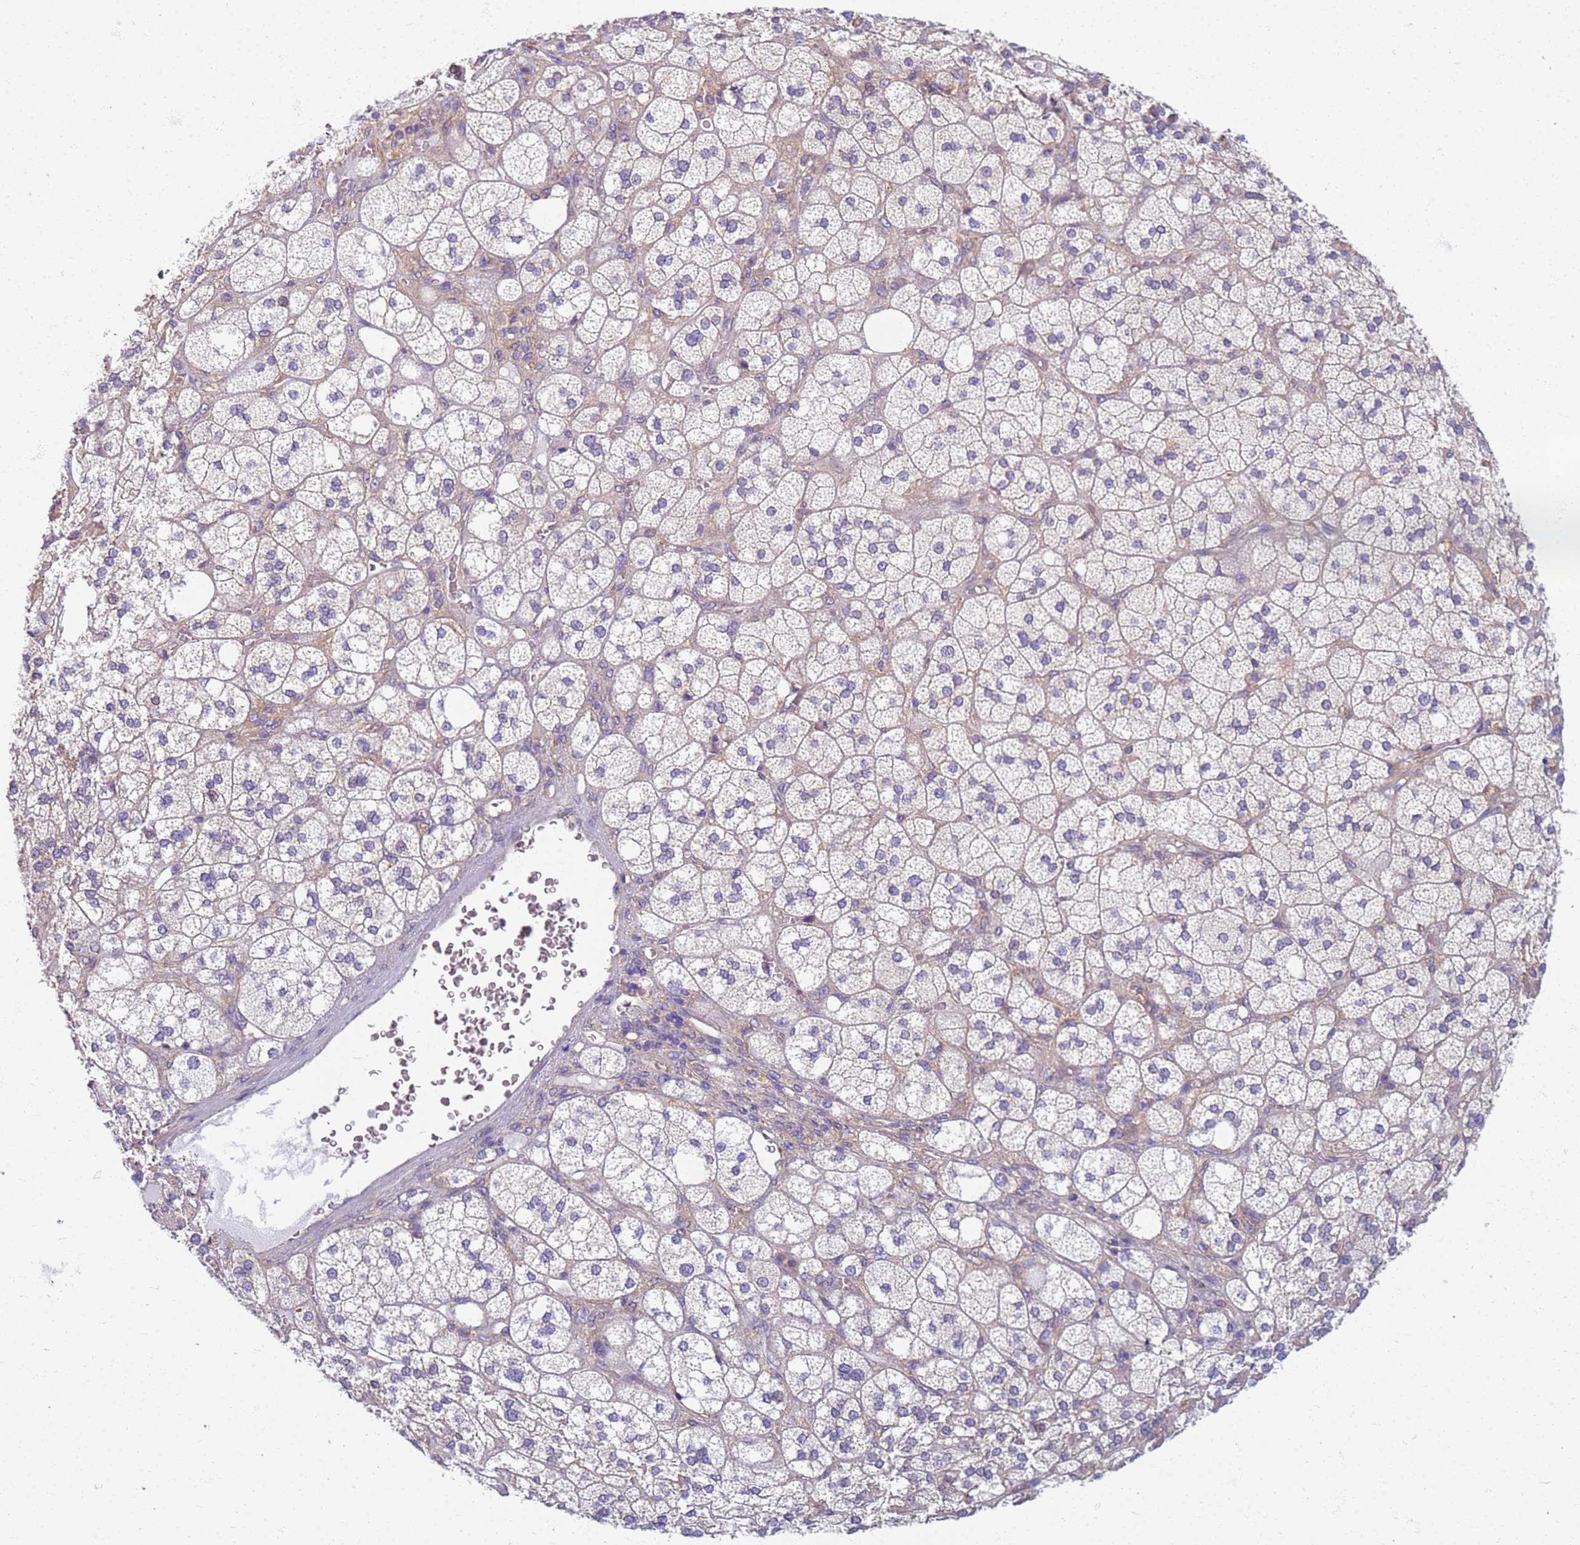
{"staining": {"intensity": "weak", "quantity": "<25%", "location": "cytoplasmic/membranous"}, "tissue": "adrenal gland", "cell_type": "Glandular cells", "image_type": "normal", "snomed": [{"axis": "morphology", "description": "Normal tissue, NOS"}, {"axis": "topography", "description": "Adrenal gland"}], "caption": "DAB immunohistochemical staining of unremarkable adrenal gland exhibits no significant staining in glandular cells.", "gene": "EEA1", "patient": {"sex": "male", "age": 61}}